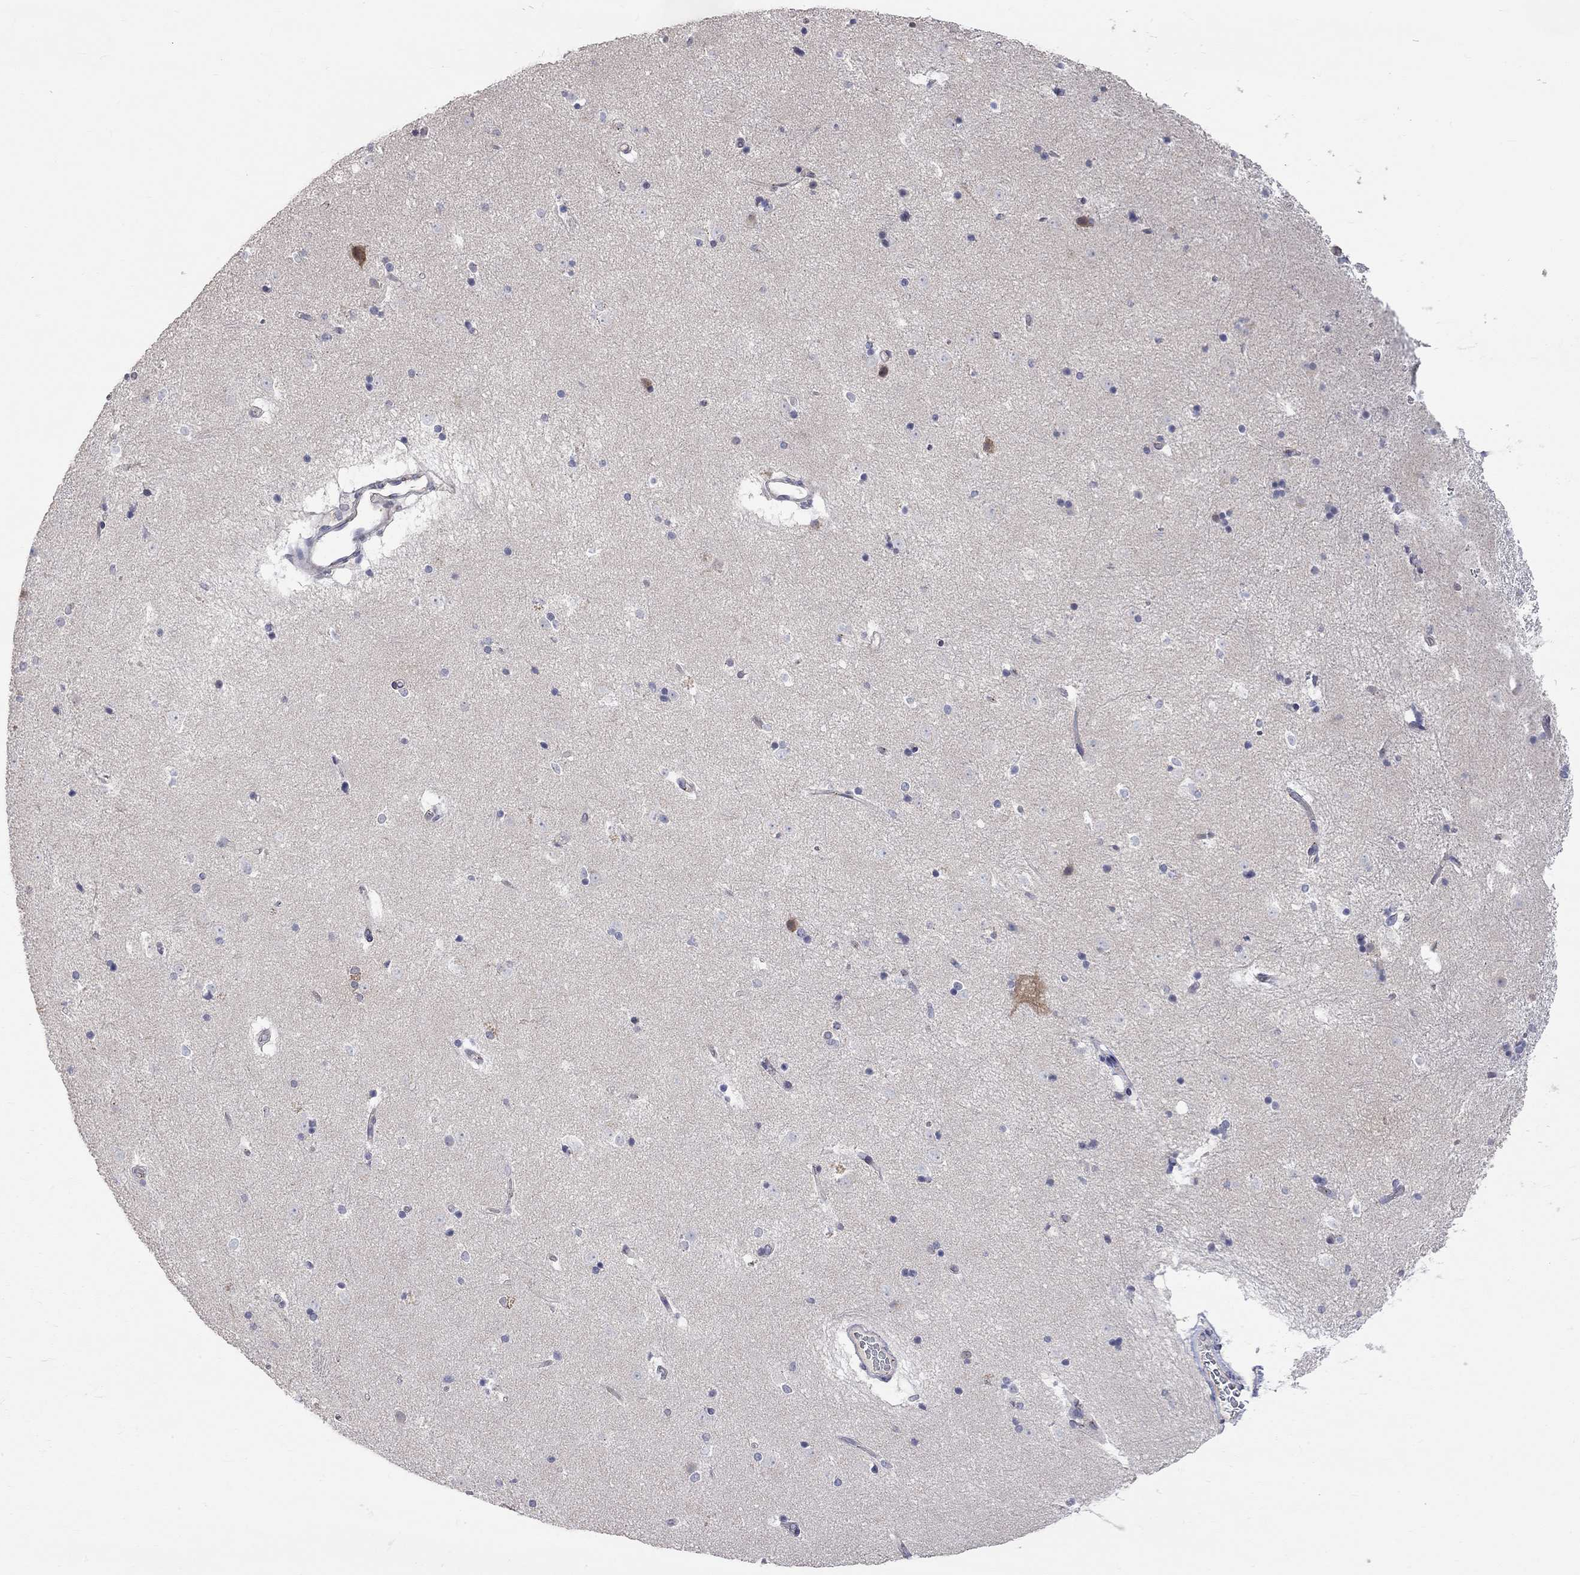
{"staining": {"intensity": "negative", "quantity": "none", "location": "none"}, "tissue": "caudate", "cell_type": "Glial cells", "image_type": "normal", "snomed": [{"axis": "morphology", "description": "Normal tissue, NOS"}, {"axis": "topography", "description": "Lateral ventricle wall"}], "caption": "This is an immunohistochemistry photomicrograph of normal caudate. There is no staining in glial cells.", "gene": "OPRK1", "patient": {"sex": "male", "age": 51}}